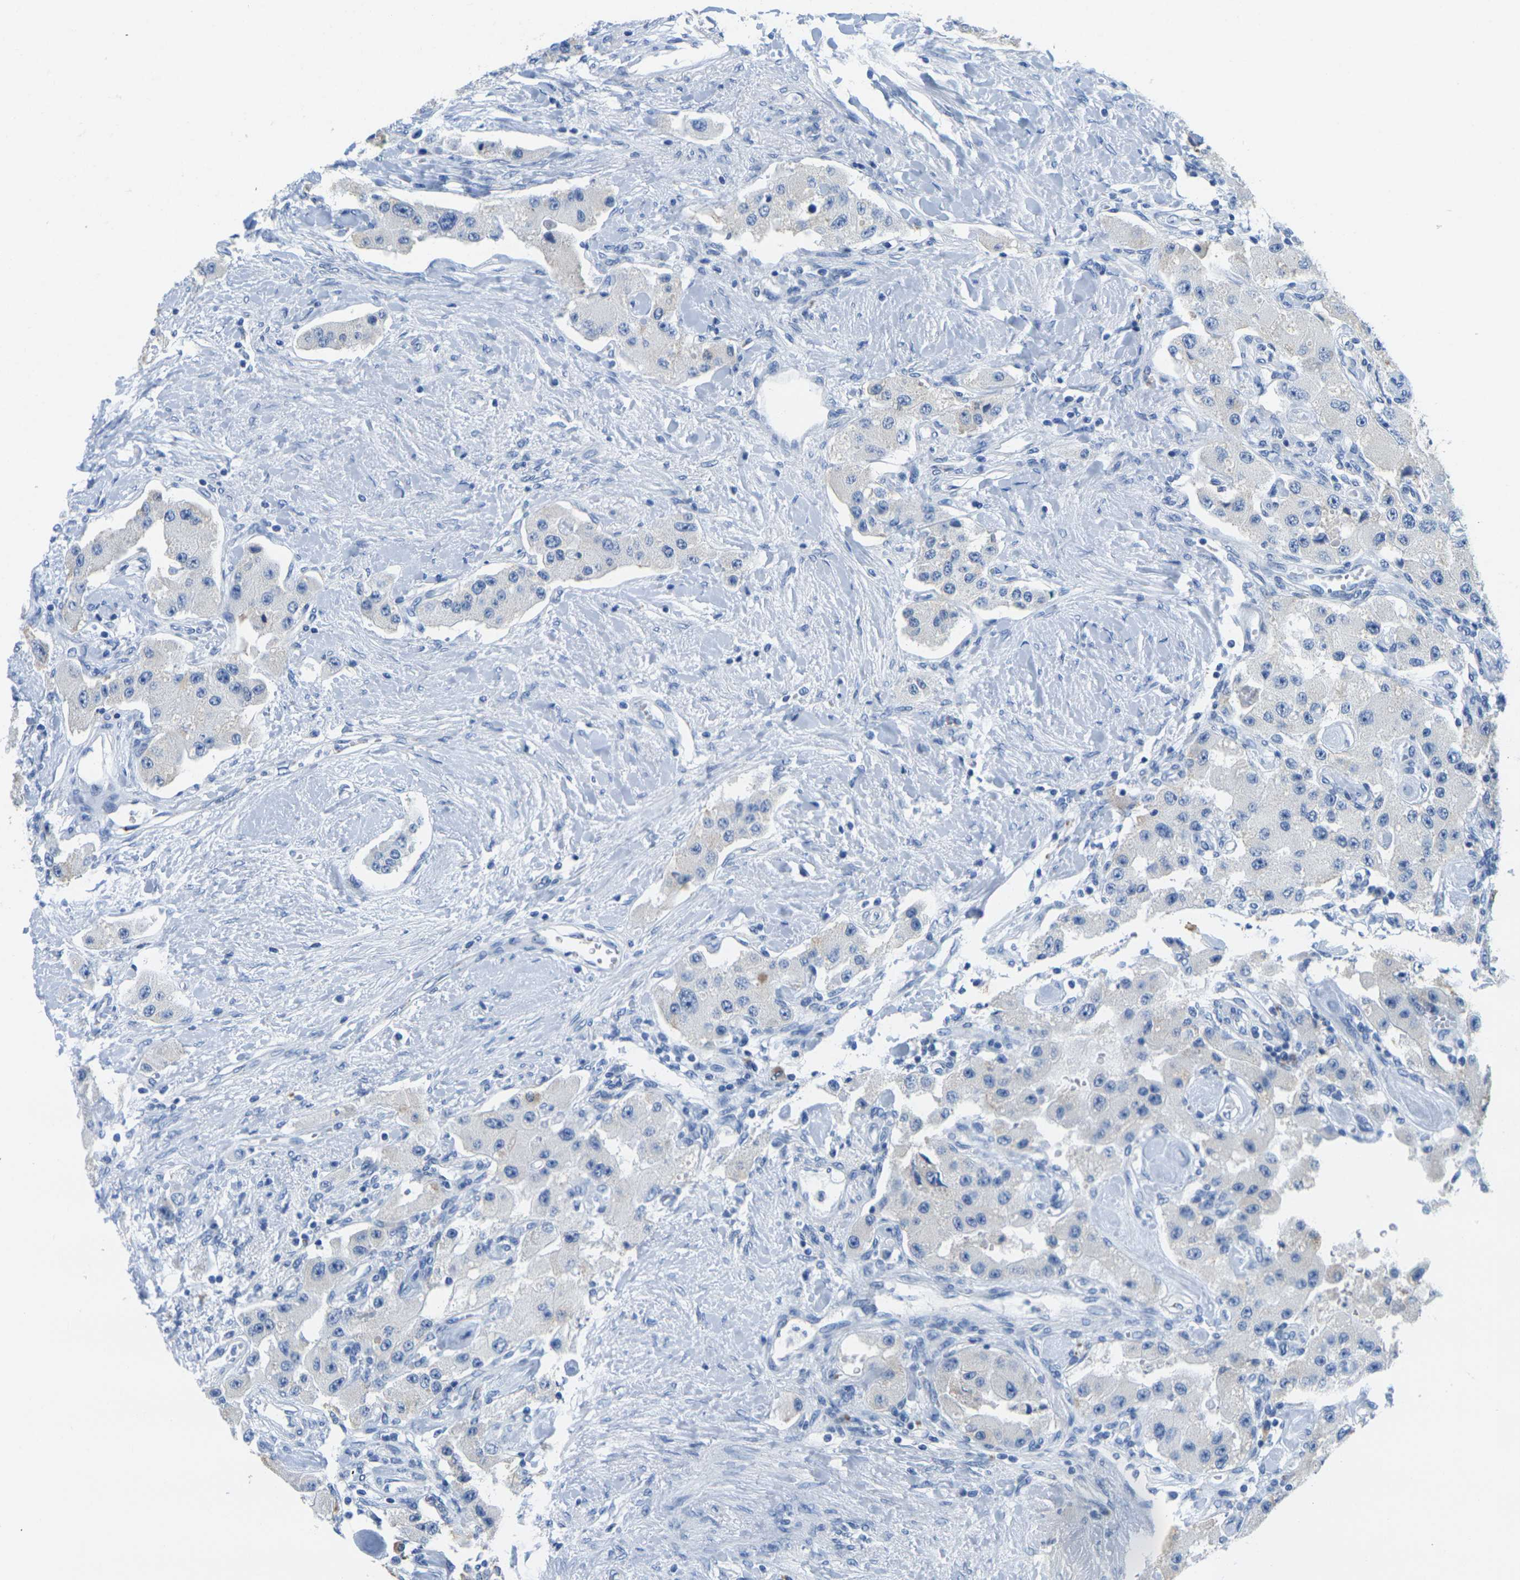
{"staining": {"intensity": "negative", "quantity": "none", "location": "none"}, "tissue": "carcinoid", "cell_type": "Tumor cells", "image_type": "cancer", "snomed": [{"axis": "morphology", "description": "Carcinoid, malignant, NOS"}, {"axis": "topography", "description": "Pancreas"}], "caption": "The histopathology image reveals no significant expression in tumor cells of carcinoid.", "gene": "FAM3D", "patient": {"sex": "male", "age": 41}}